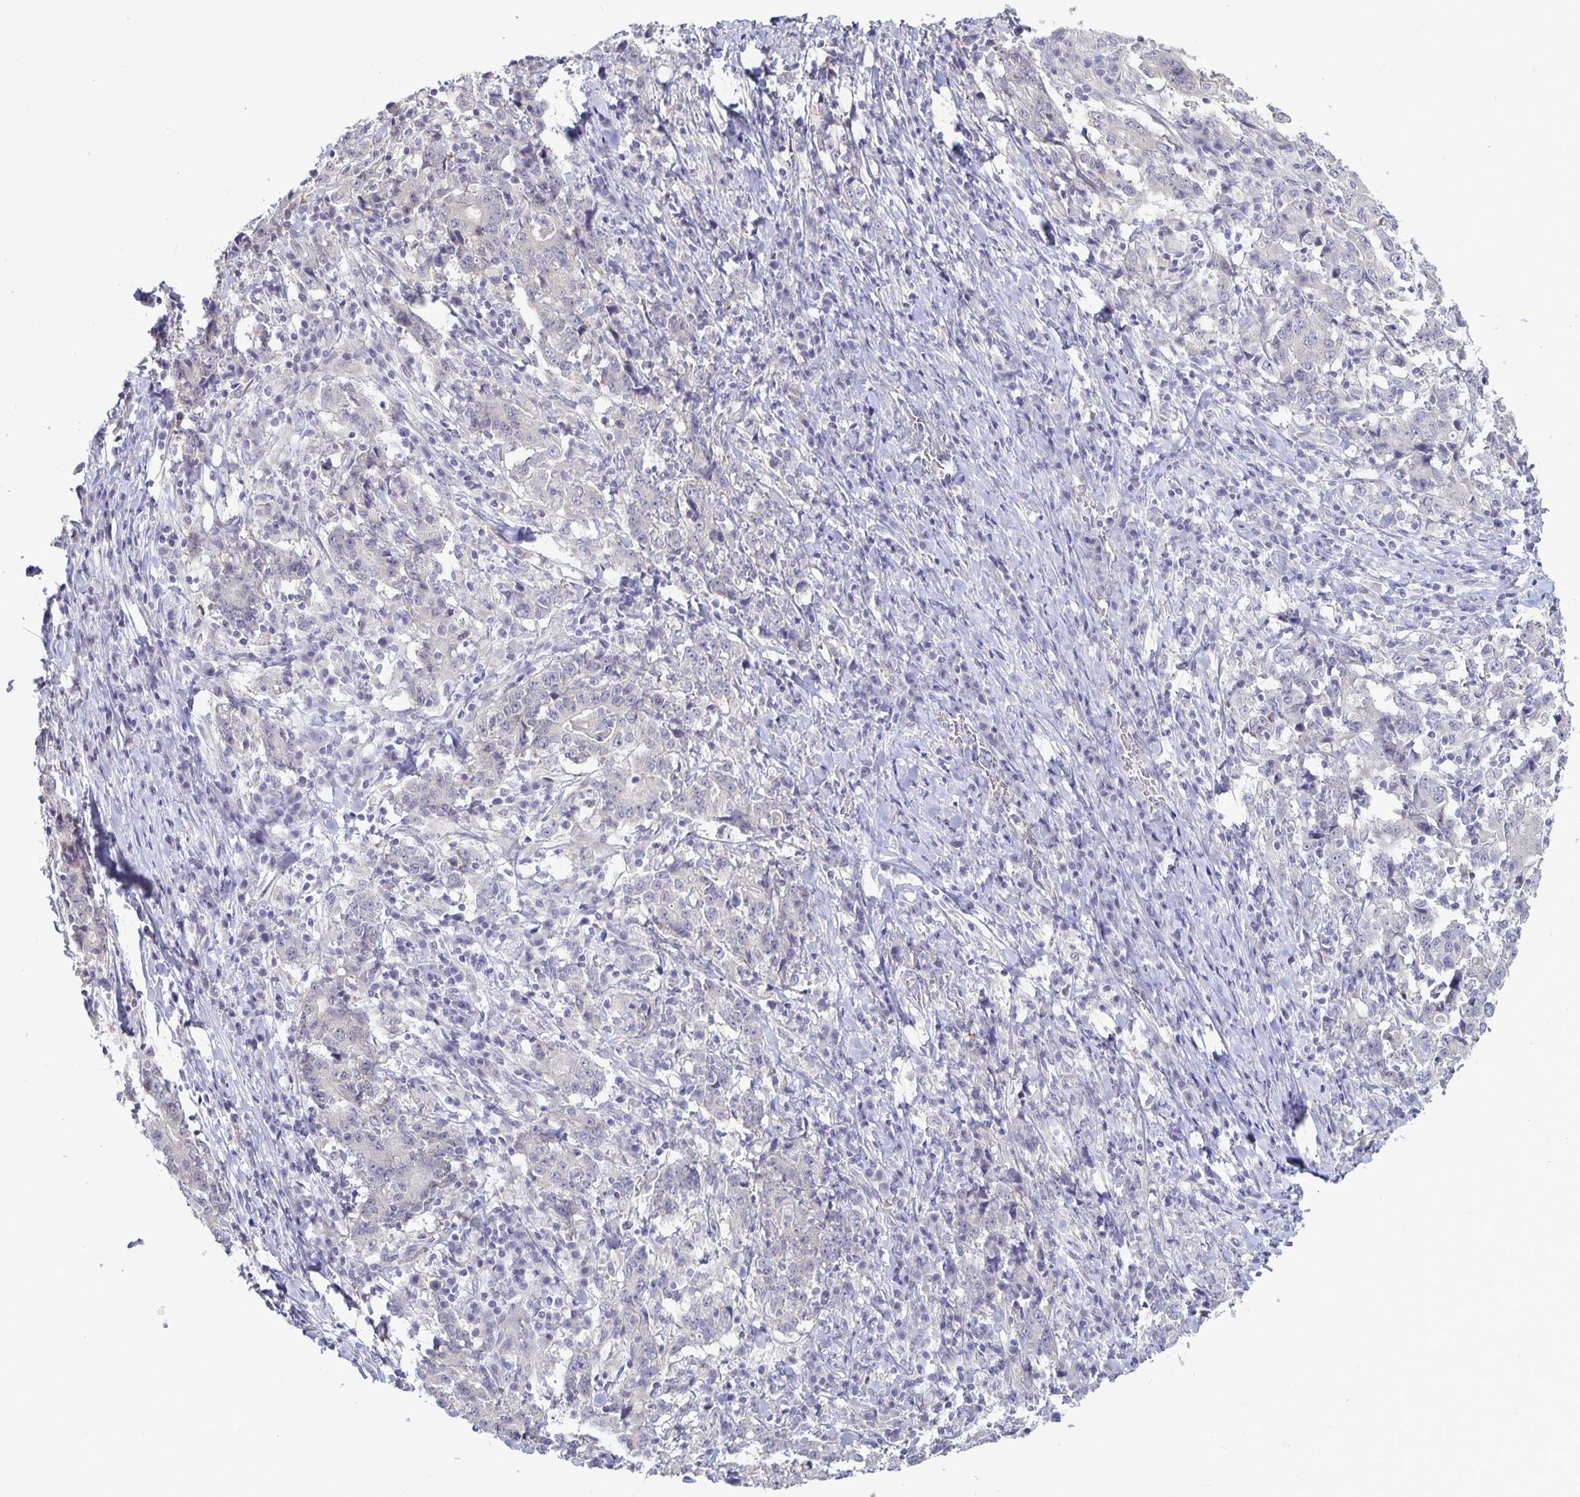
{"staining": {"intensity": "negative", "quantity": "none", "location": "none"}, "tissue": "stomach cancer", "cell_type": "Tumor cells", "image_type": "cancer", "snomed": [{"axis": "morphology", "description": "Normal tissue, NOS"}, {"axis": "morphology", "description": "Adenocarcinoma, NOS"}, {"axis": "topography", "description": "Stomach, upper"}, {"axis": "topography", "description": "Stomach"}], "caption": "Tumor cells are negative for brown protein staining in stomach cancer (adenocarcinoma). (Immunohistochemistry, brightfield microscopy, high magnification).", "gene": "PLCB3", "patient": {"sex": "male", "age": 59}}